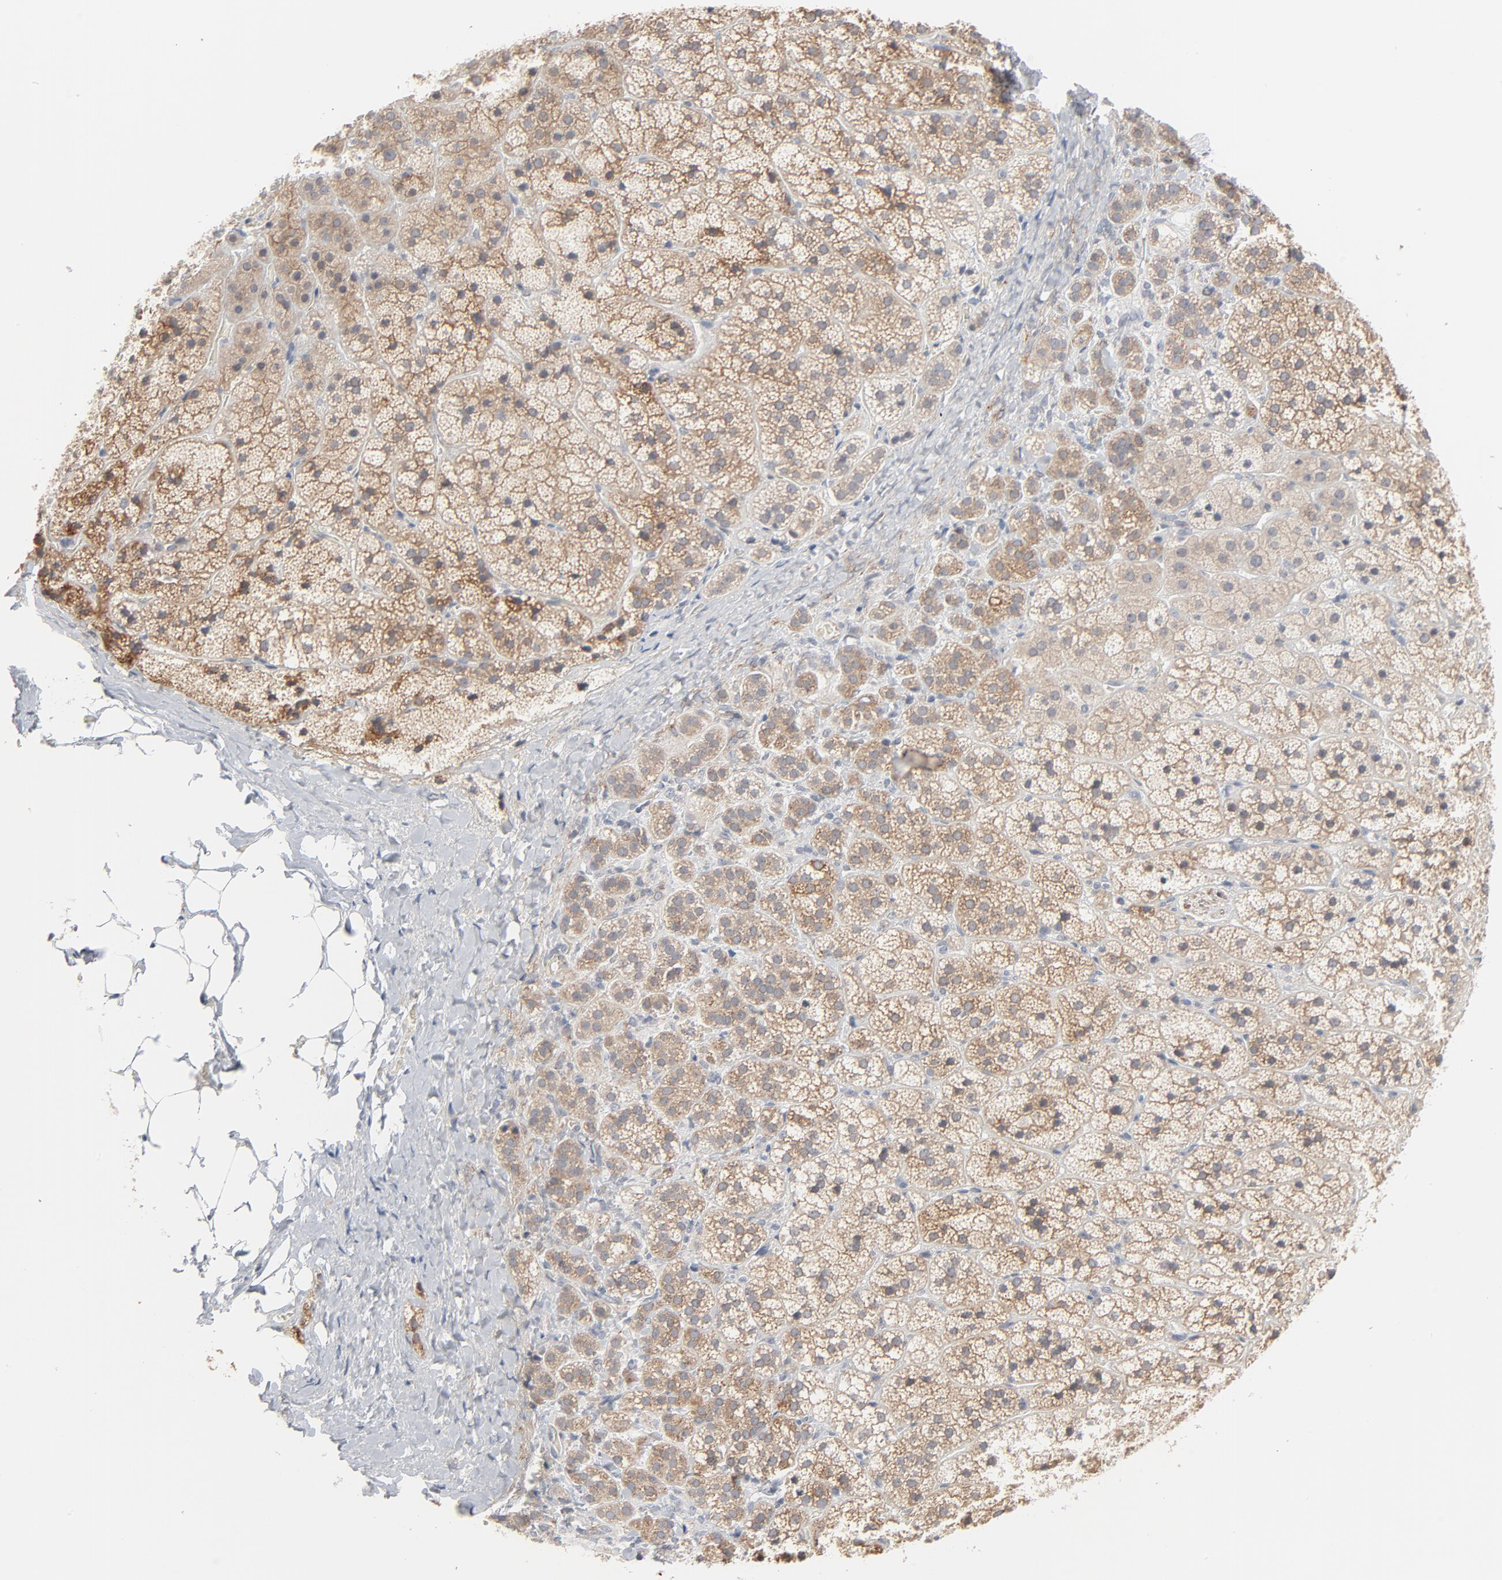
{"staining": {"intensity": "weak", "quantity": ">75%", "location": "cytoplasmic/membranous"}, "tissue": "adrenal gland", "cell_type": "Glandular cells", "image_type": "normal", "snomed": [{"axis": "morphology", "description": "Normal tissue, NOS"}, {"axis": "topography", "description": "Adrenal gland"}], "caption": "A high-resolution histopathology image shows immunohistochemistry staining of benign adrenal gland, which exhibits weak cytoplasmic/membranous positivity in about >75% of glandular cells.", "gene": "ITPR3", "patient": {"sex": "female", "age": 44}}